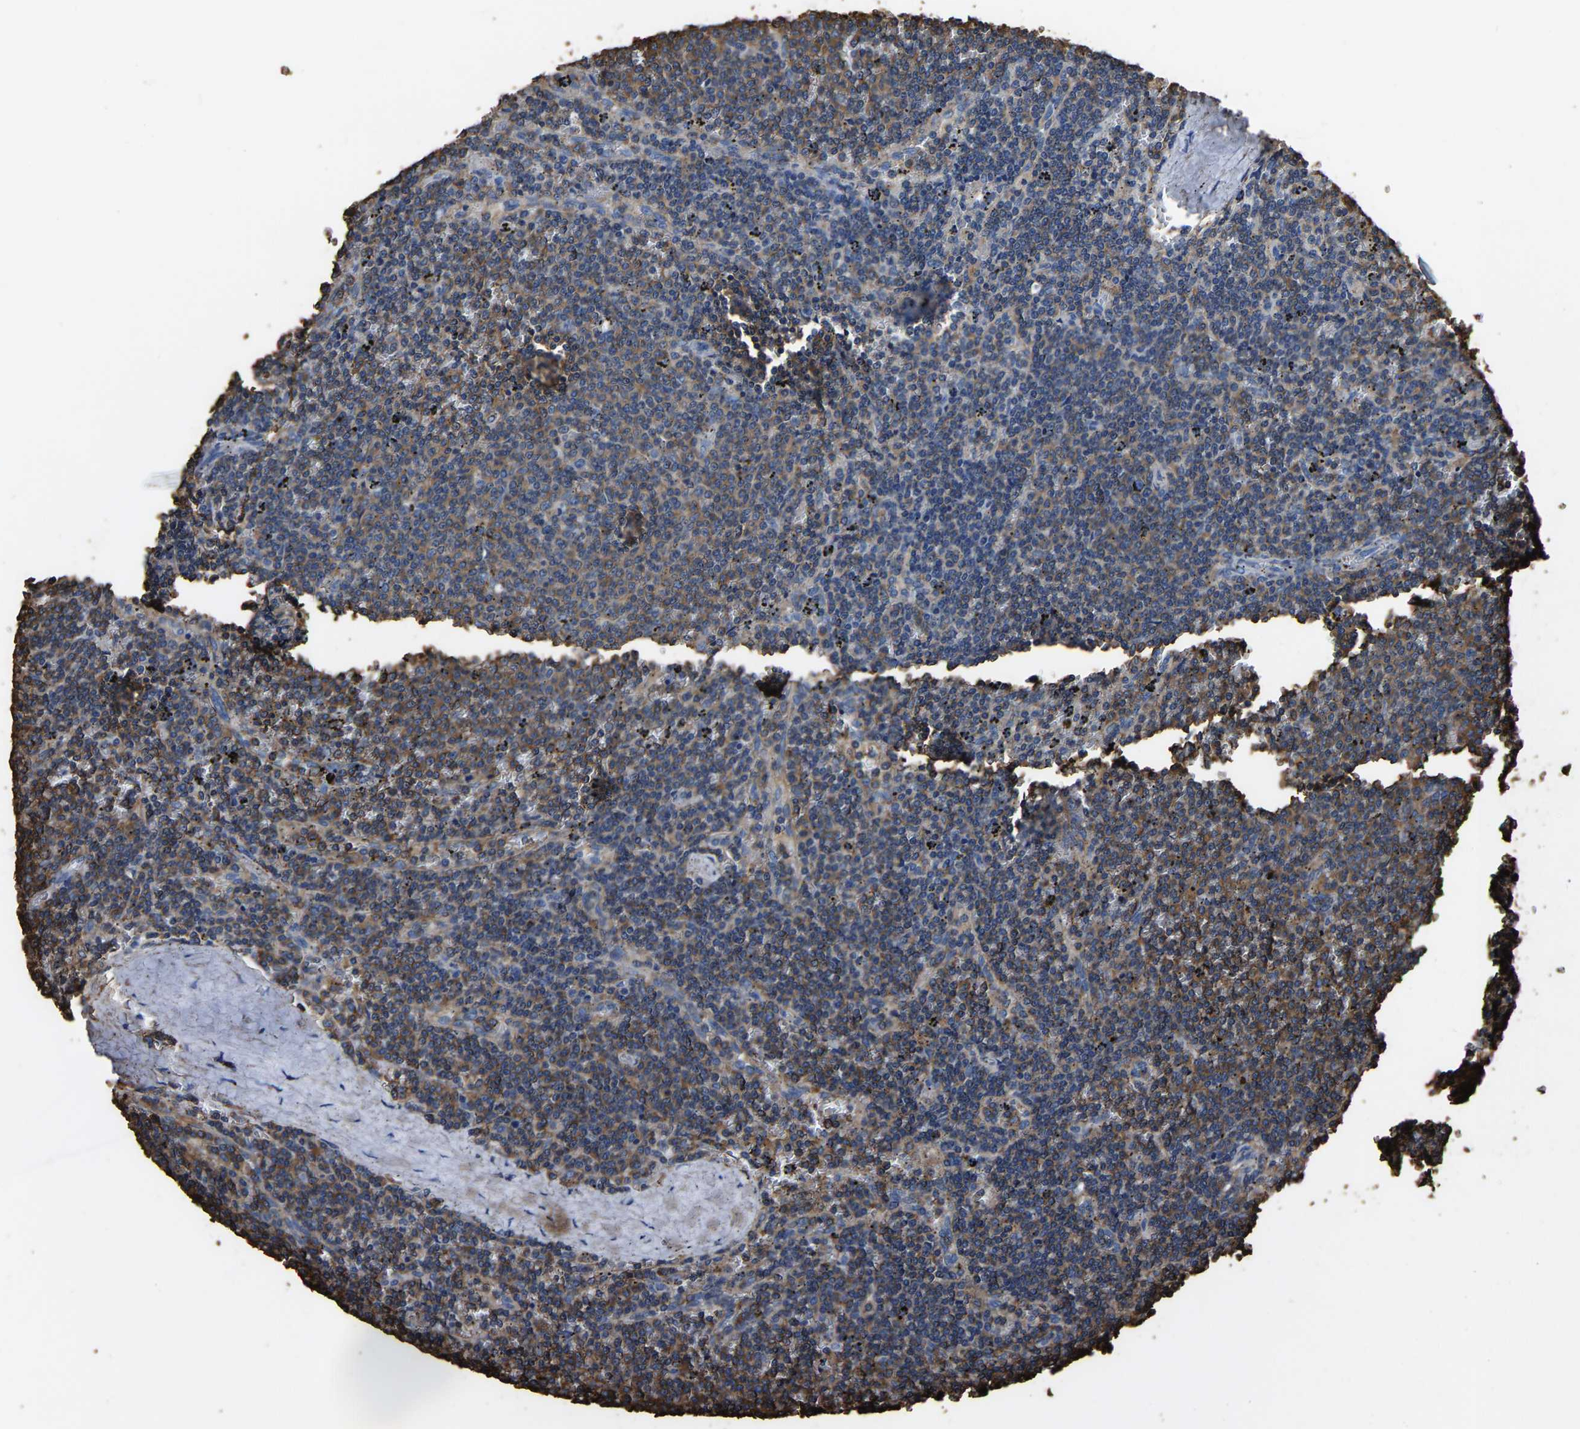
{"staining": {"intensity": "moderate", "quantity": ">75%", "location": "cytoplasmic/membranous"}, "tissue": "lymphoma", "cell_type": "Tumor cells", "image_type": "cancer", "snomed": [{"axis": "morphology", "description": "Malignant lymphoma, non-Hodgkin's type, Low grade"}, {"axis": "topography", "description": "Spleen"}], "caption": "A high-resolution photomicrograph shows IHC staining of lymphoma, which displays moderate cytoplasmic/membranous staining in approximately >75% of tumor cells. The staining was performed using DAB to visualize the protein expression in brown, while the nuclei were stained in blue with hematoxylin (Magnification: 20x).", "gene": "ARMT1", "patient": {"sex": "female", "age": 50}}